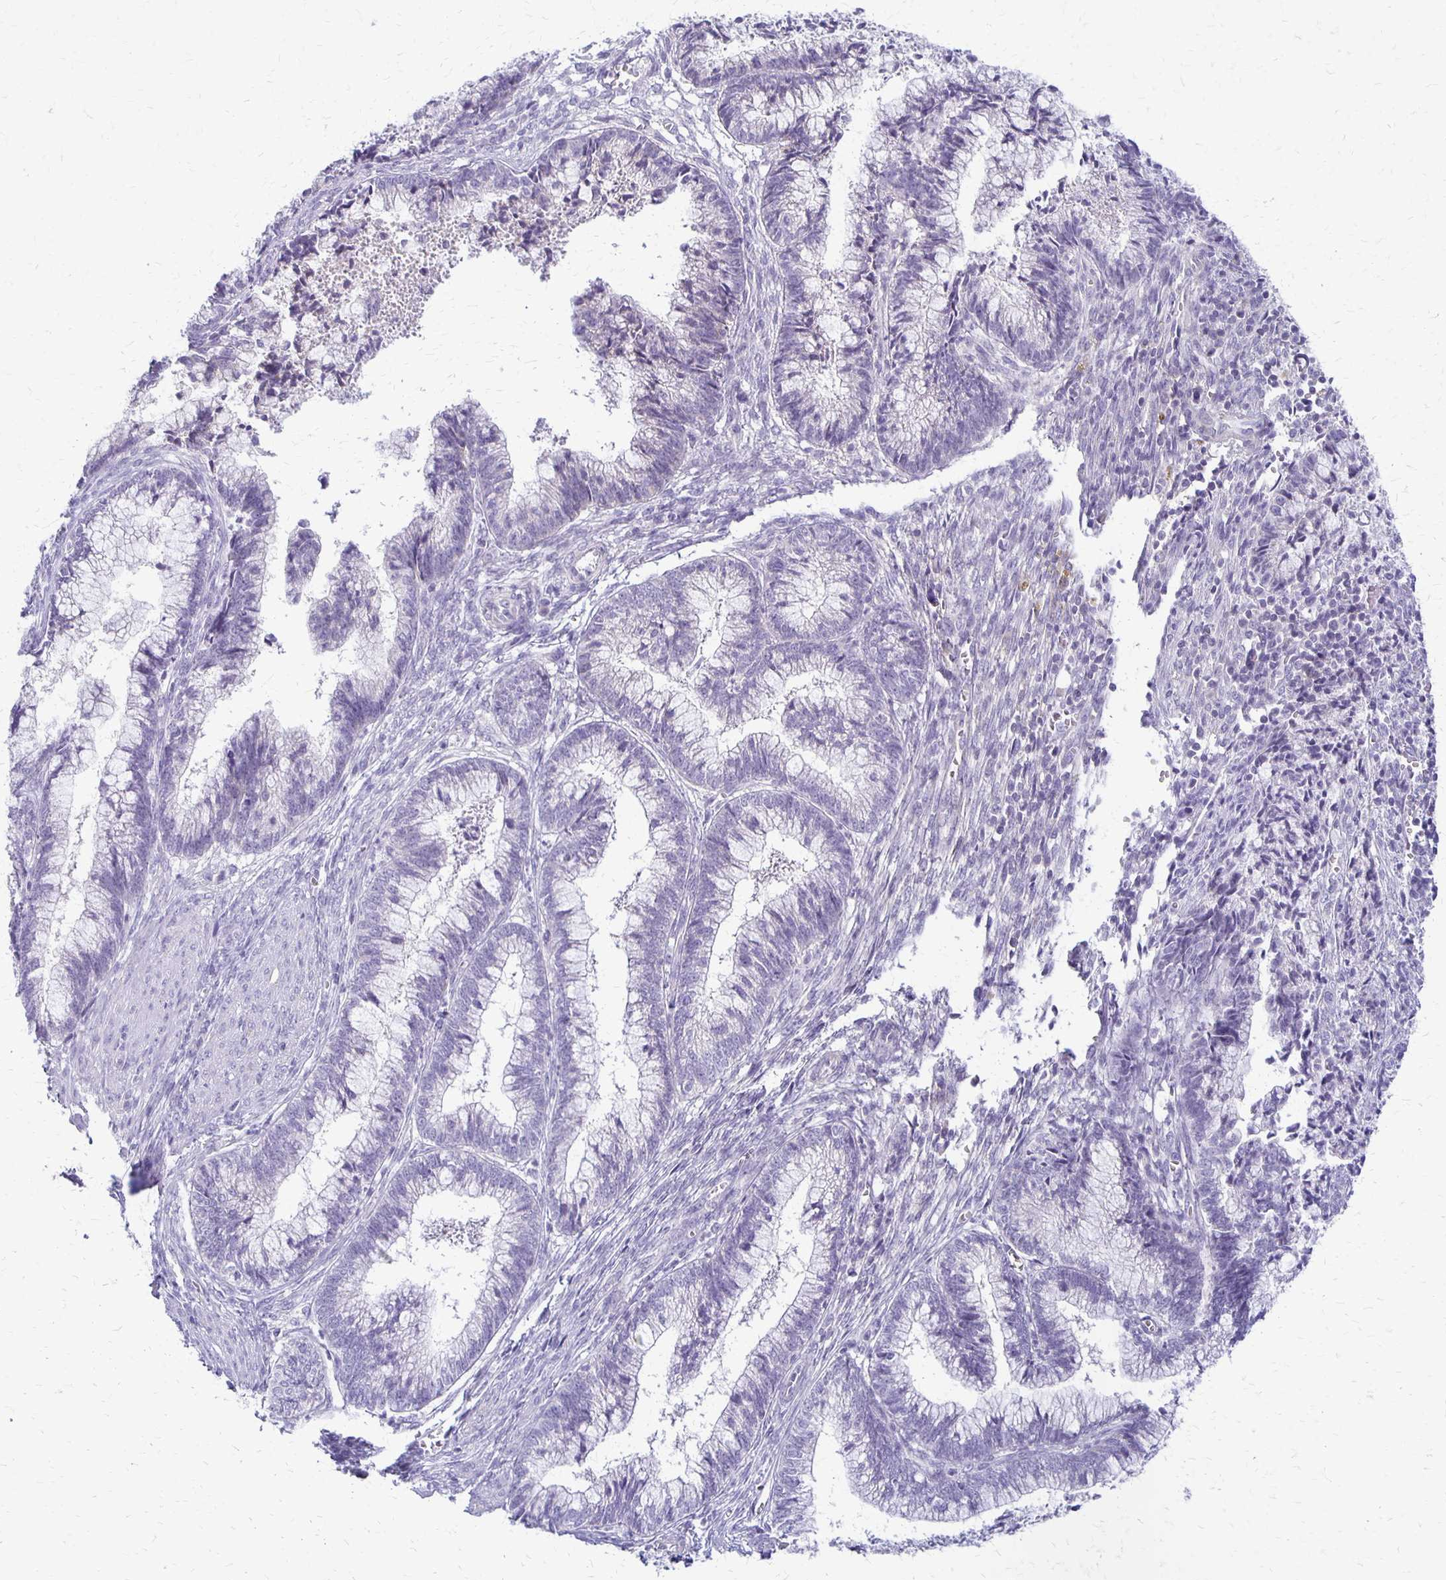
{"staining": {"intensity": "negative", "quantity": "none", "location": "none"}, "tissue": "cervical cancer", "cell_type": "Tumor cells", "image_type": "cancer", "snomed": [{"axis": "morphology", "description": "Adenocarcinoma, NOS"}, {"axis": "topography", "description": "Cervix"}], "caption": "Immunohistochemical staining of human adenocarcinoma (cervical) reveals no significant staining in tumor cells.", "gene": "RHOC", "patient": {"sex": "female", "age": 44}}